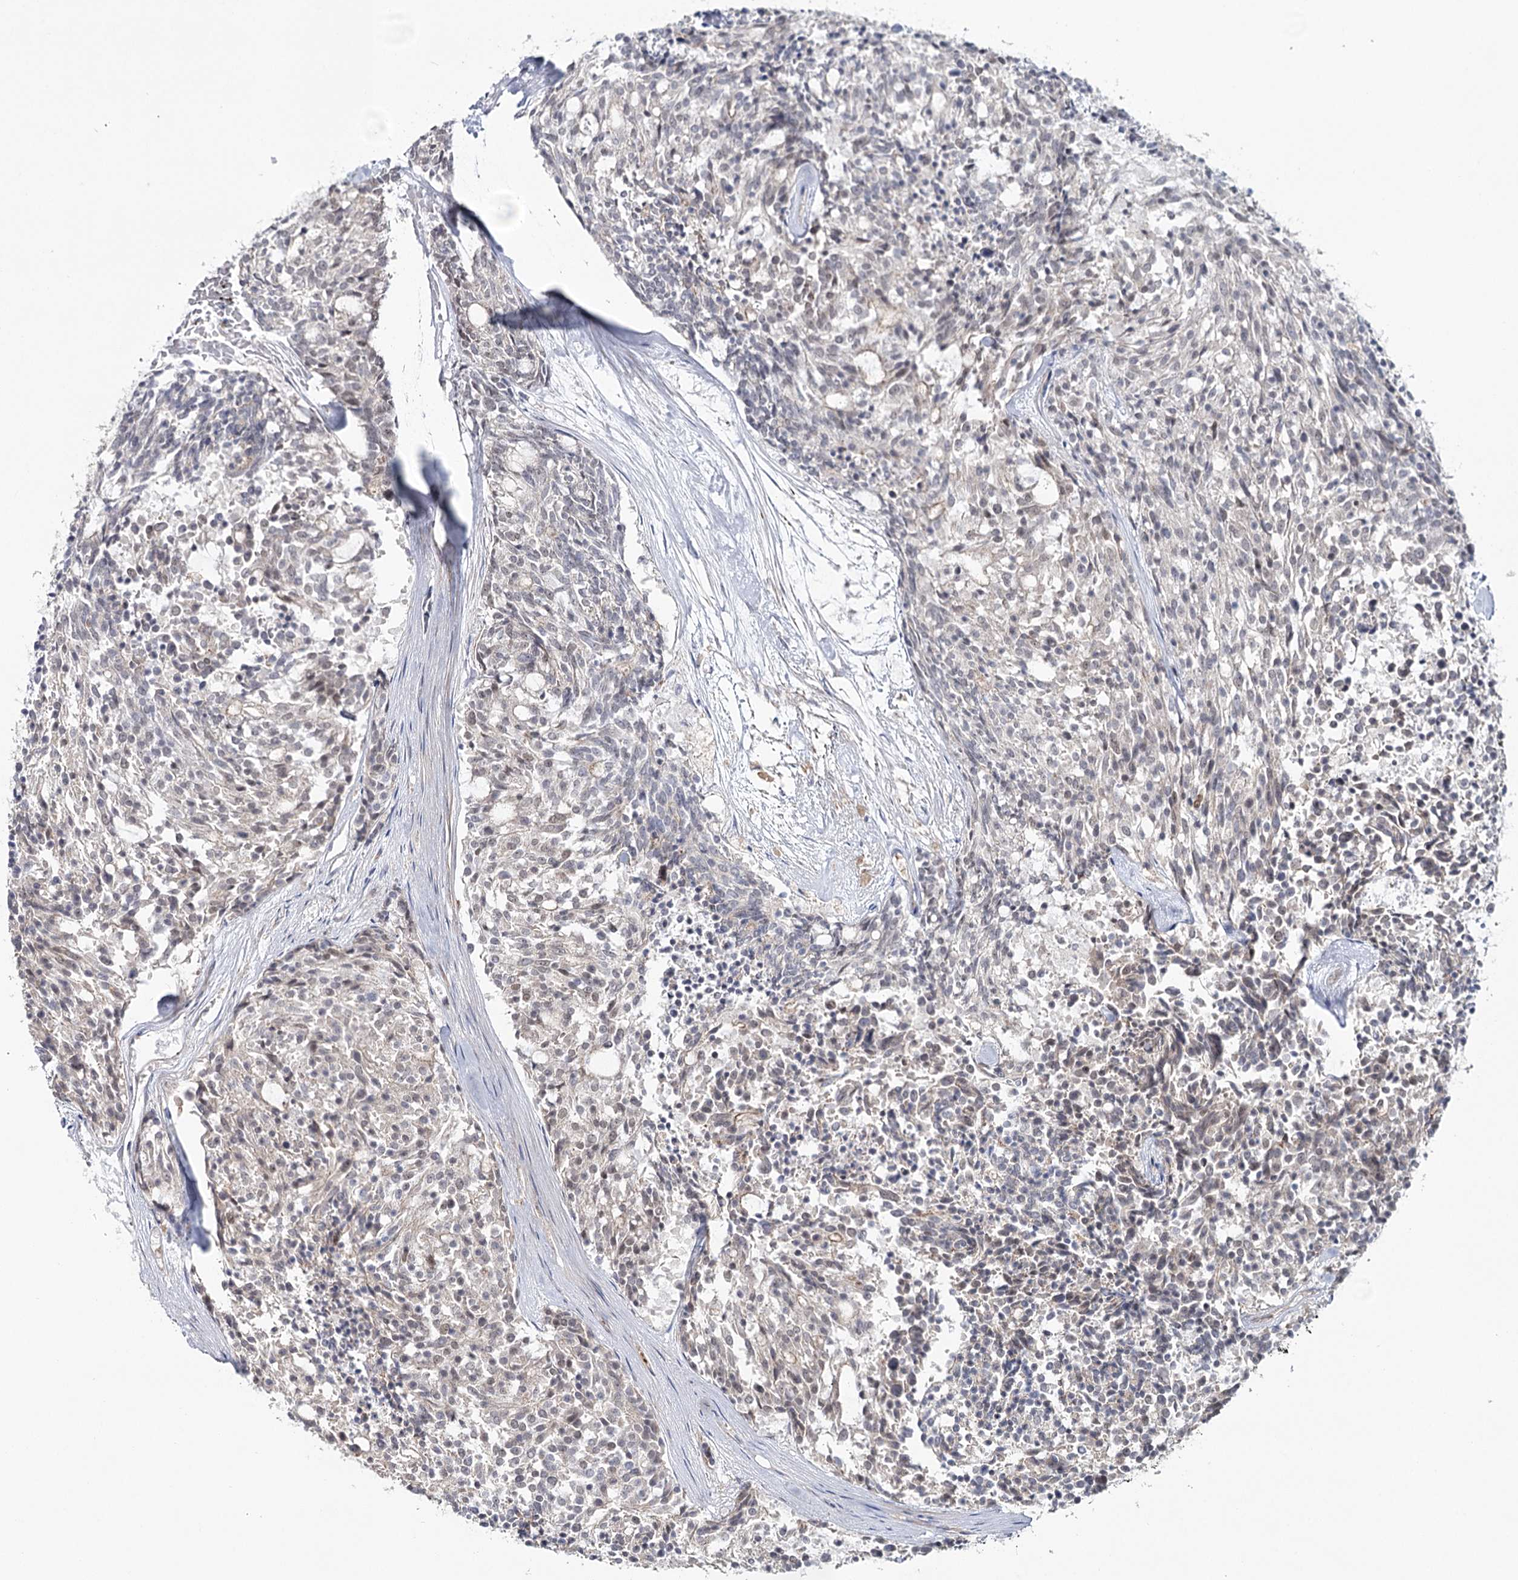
{"staining": {"intensity": "negative", "quantity": "none", "location": "none"}, "tissue": "carcinoid", "cell_type": "Tumor cells", "image_type": "cancer", "snomed": [{"axis": "morphology", "description": "Carcinoid, malignant, NOS"}, {"axis": "topography", "description": "Pancreas"}], "caption": "High magnification brightfield microscopy of carcinoid stained with DAB (3,3'-diaminobenzidine) (brown) and counterstained with hematoxylin (blue): tumor cells show no significant expression.", "gene": "ZC3H8", "patient": {"sex": "female", "age": 54}}